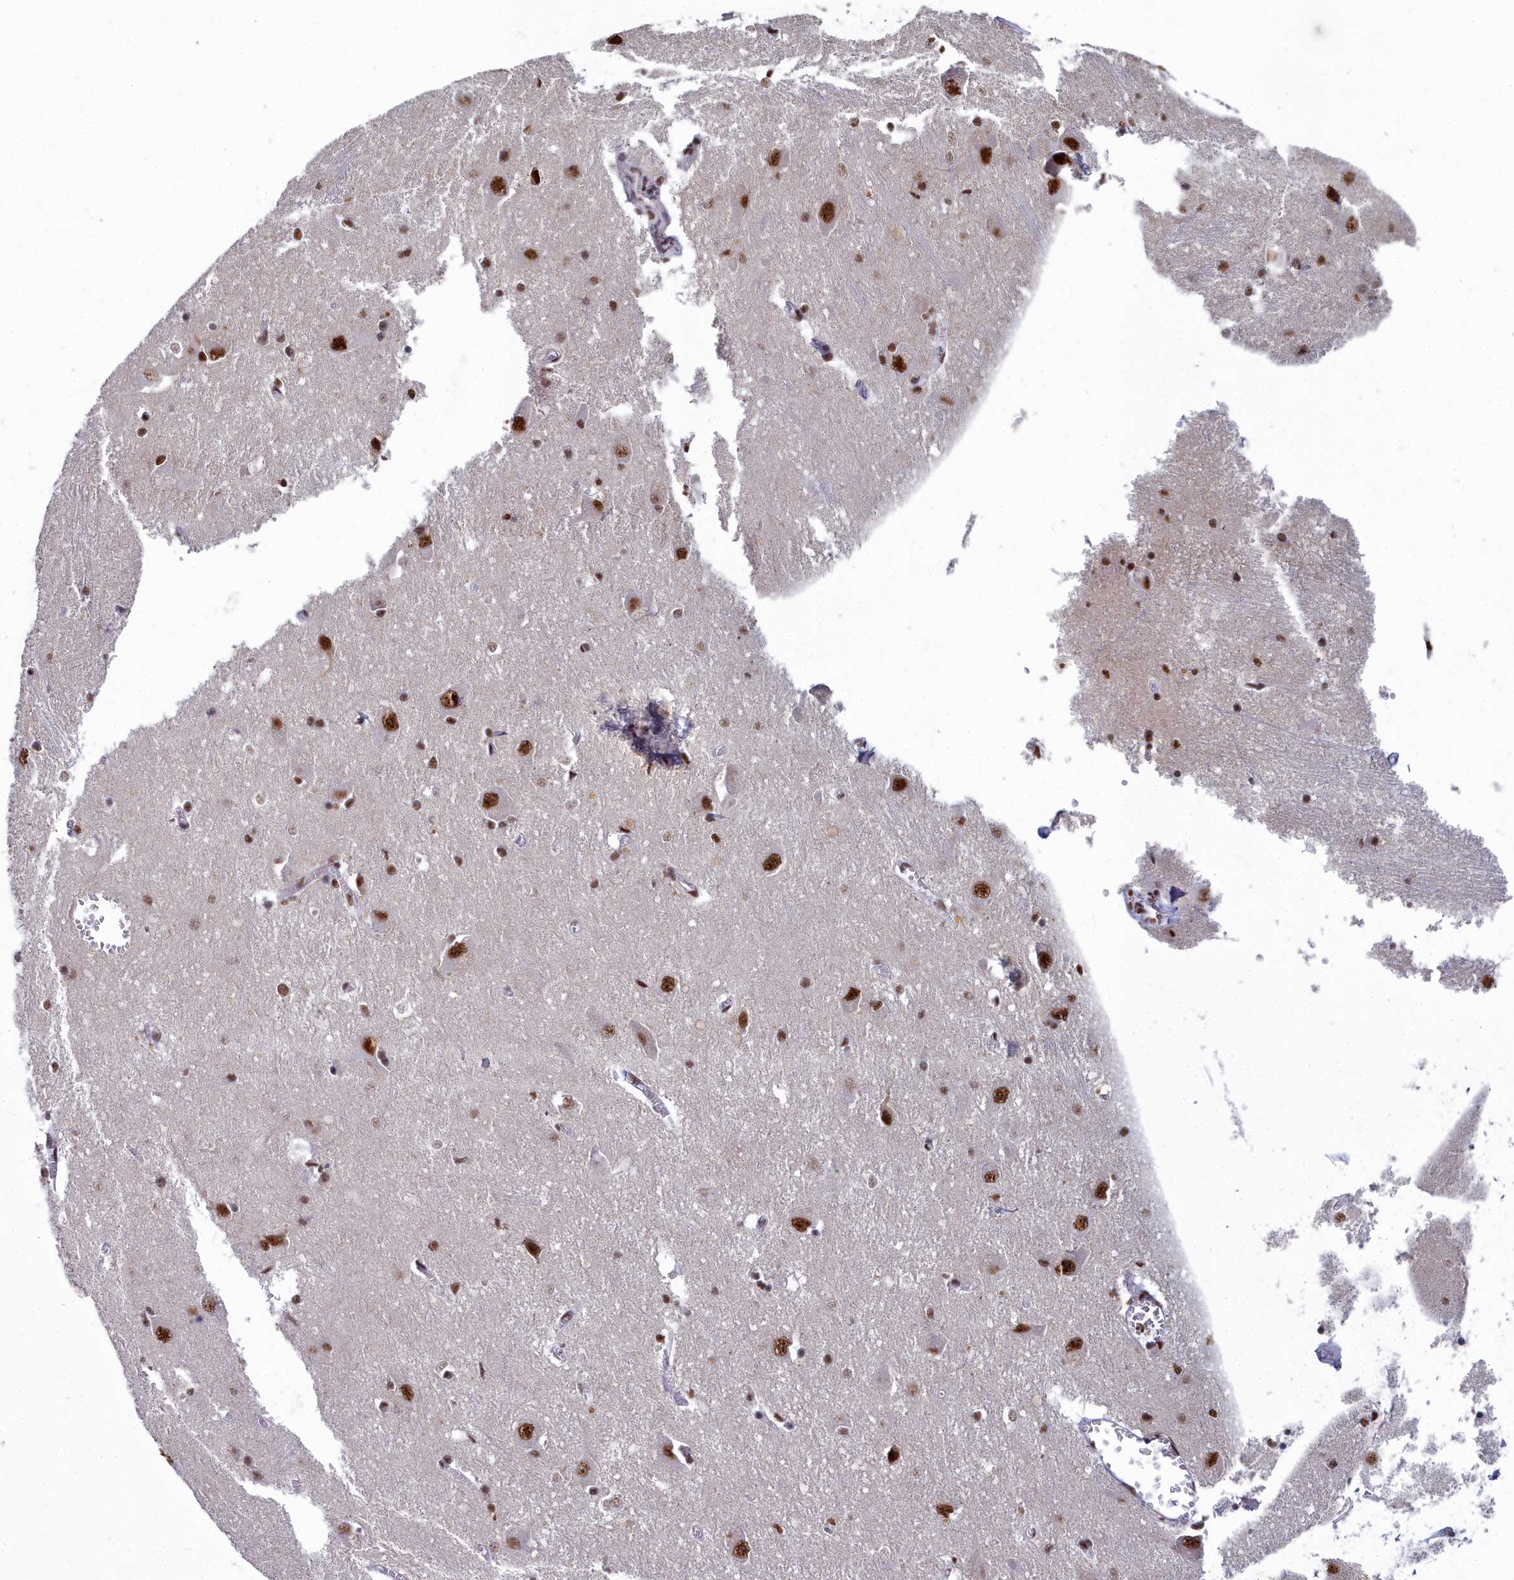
{"staining": {"intensity": "strong", "quantity": ">75%", "location": "nuclear"}, "tissue": "caudate", "cell_type": "Glial cells", "image_type": "normal", "snomed": [{"axis": "morphology", "description": "Normal tissue, NOS"}, {"axis": "topography", "description": "Lateral ventricle wall"}], "caption": "The histopathology image shows staining of normal caudate, revealing strong nuclear protein positivity (brown color) within glial cells.", "gene": "SF3B3", "patient": {"sex": "male", "age": 37}}